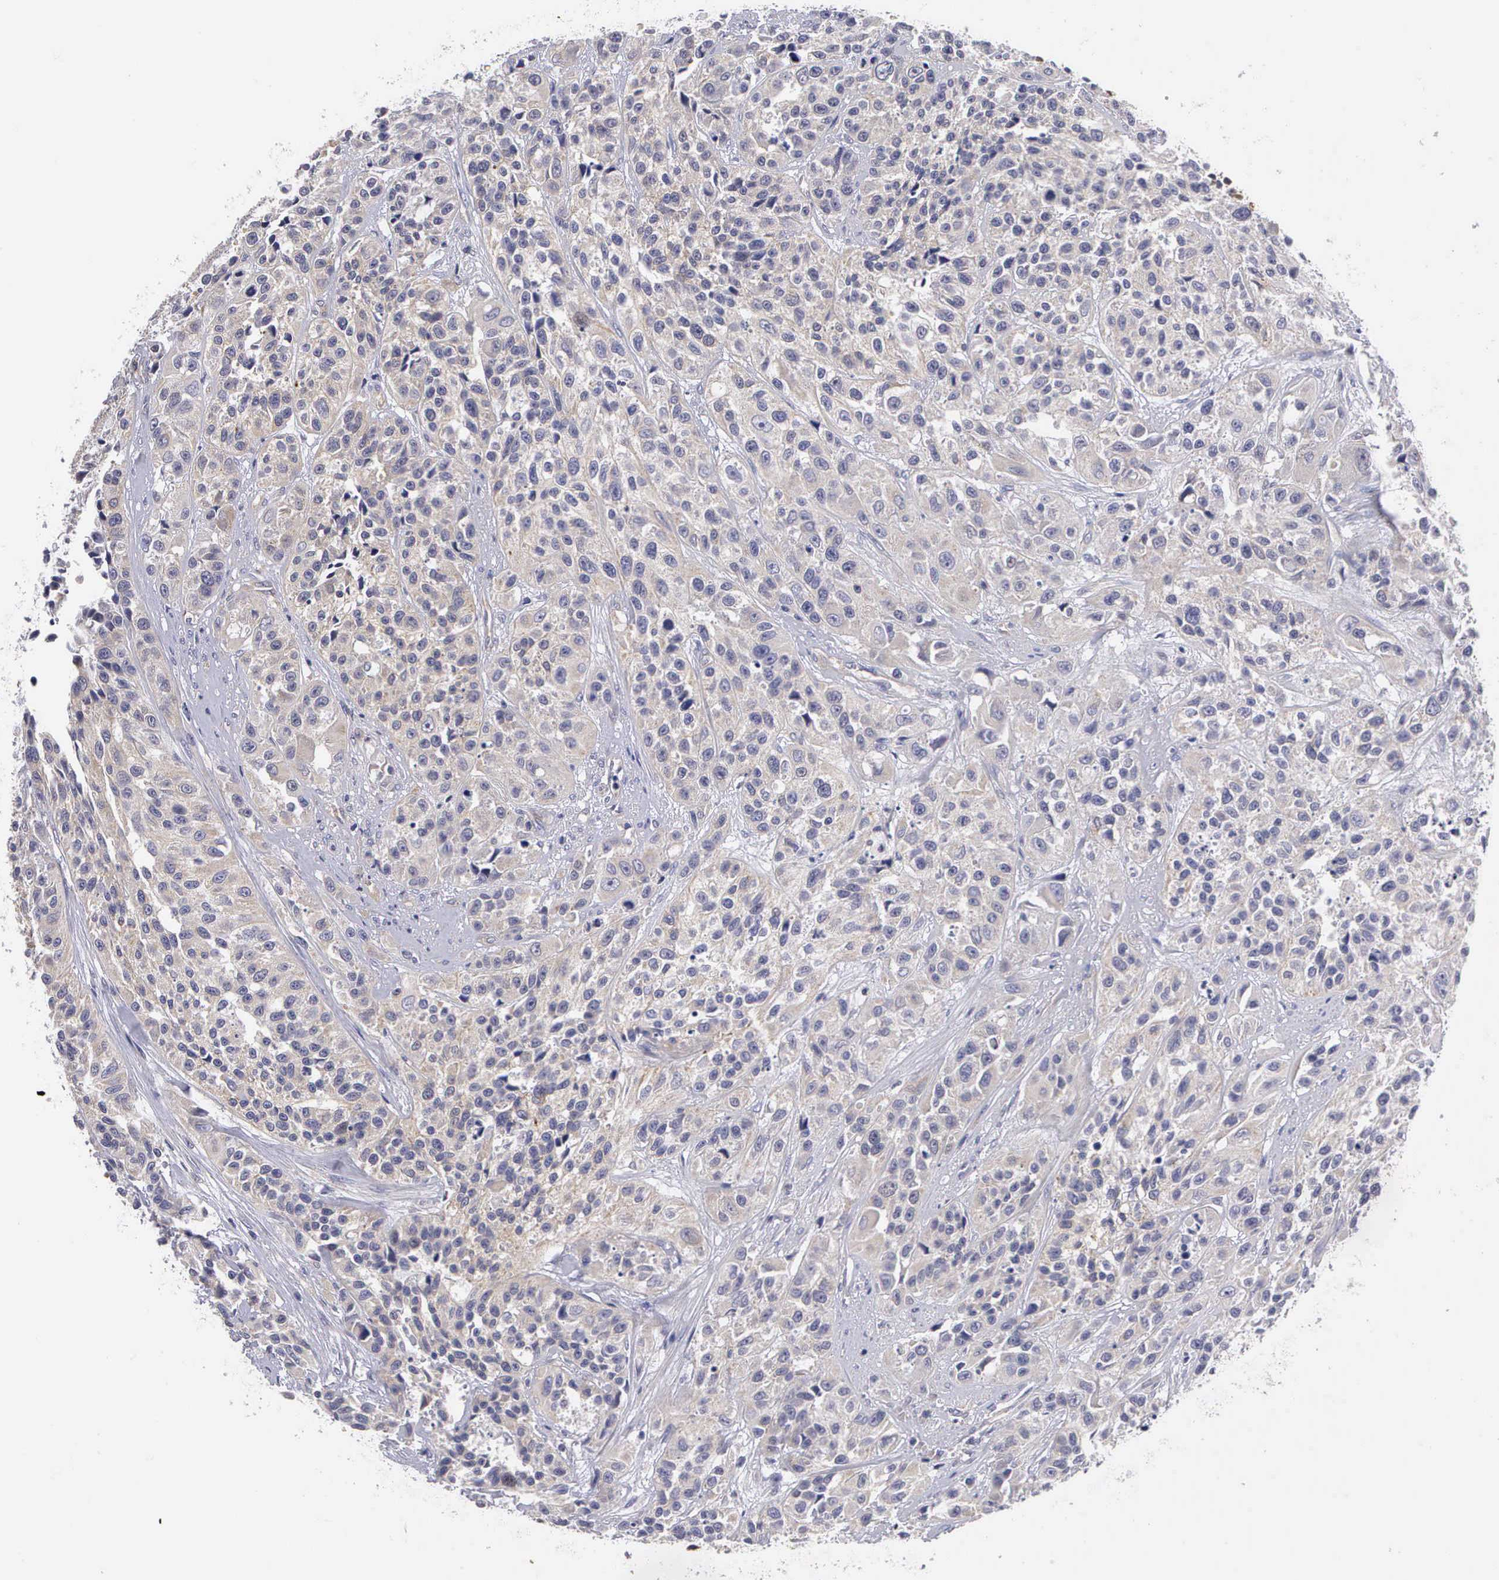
{"staining": {"intensity": "negative", "quantity": "none", "location": "none"}, "tissue": "urothelial cancer", "cell_type": "Tumor cells", "image_type": "cancer", "snomed": [{"axis": "morphology", "description": "Urothelial carcinoma, High grade"}, {"axis": "topography", "description": "Urinary bladder"}], "caption": "The histopathology image reveals no staining of tumor cells in urothelial carcinoma (high-grade).", "gene": "GRIPAP1", "patient": {"sex": "female", "age": 81}}